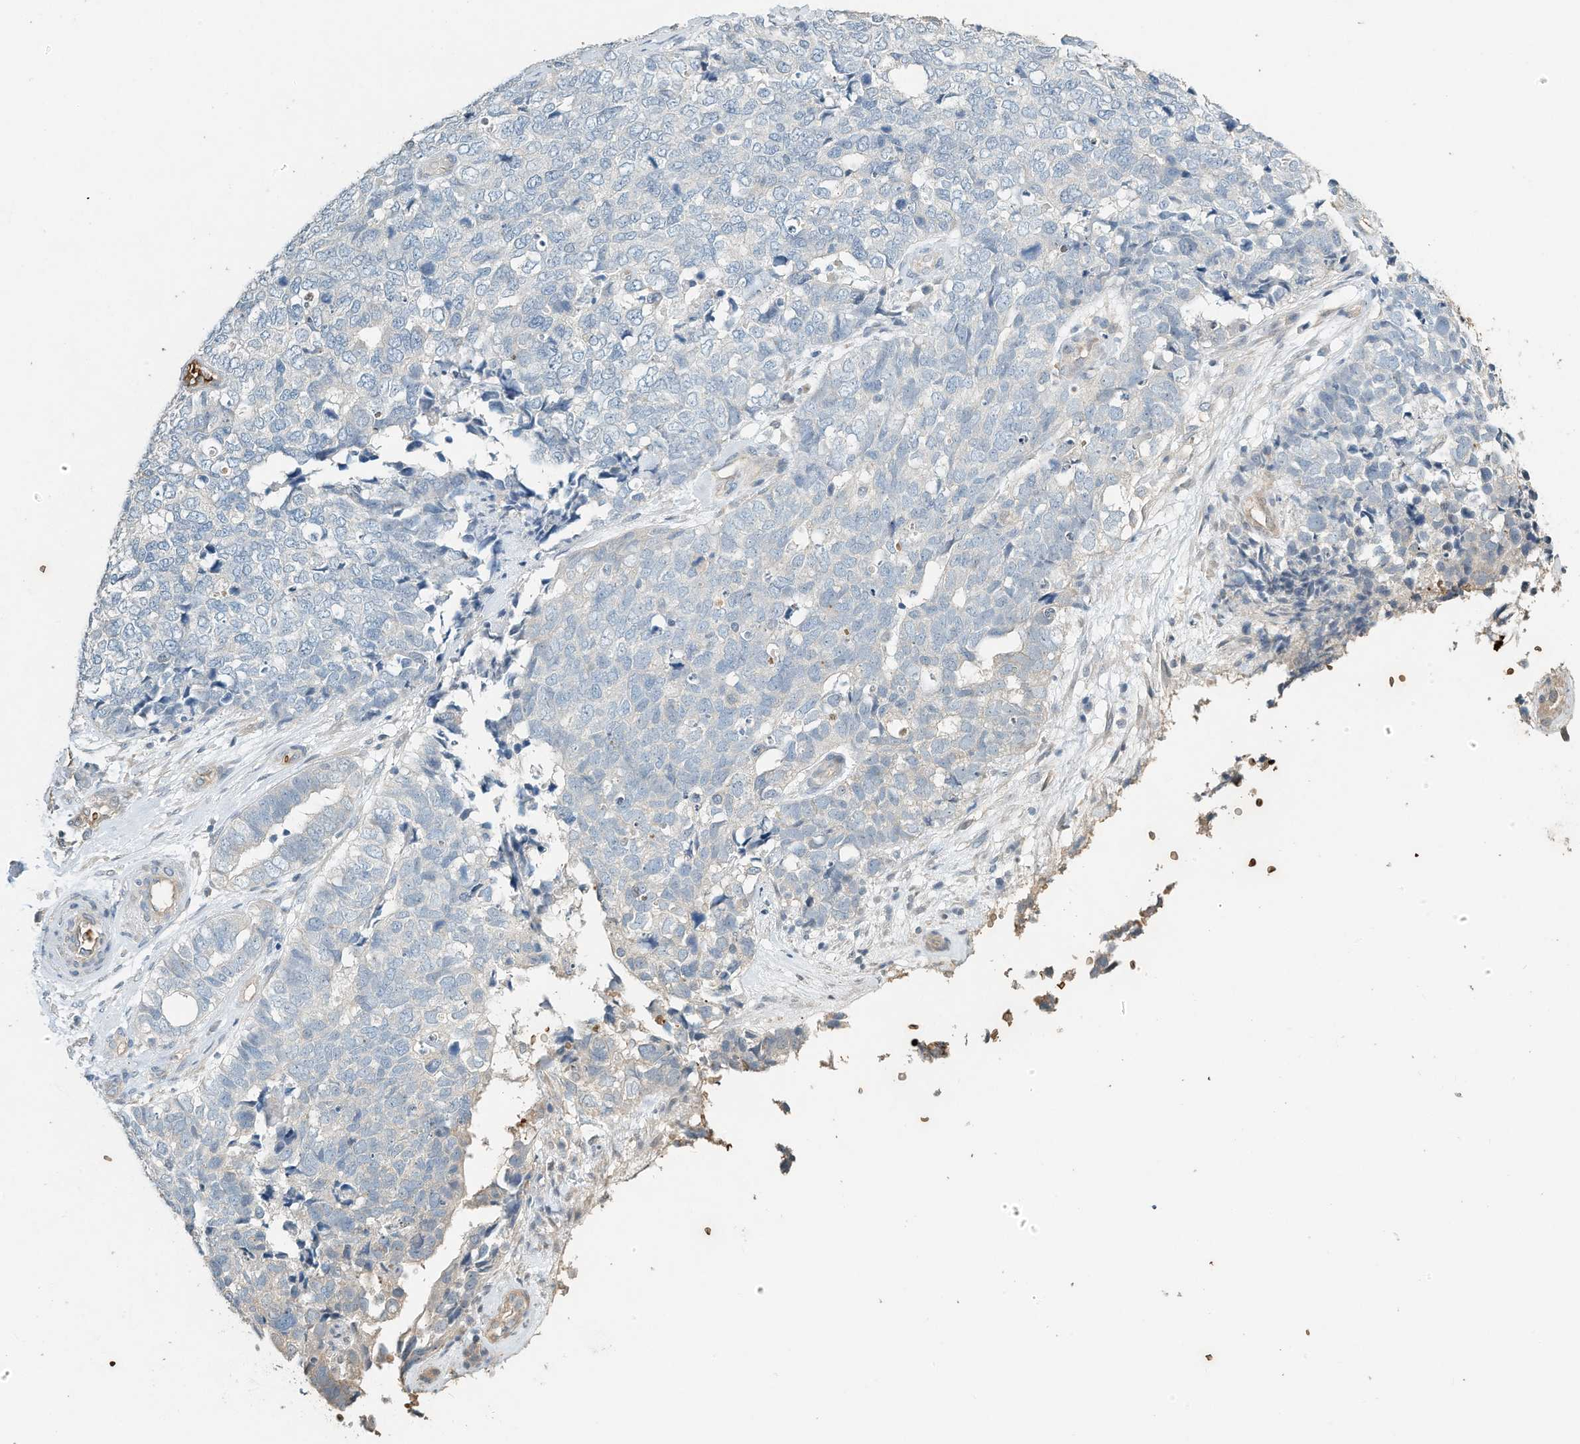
{"staining": {"intensity": "negative", "quantity": "none", "location": "none"}, "tissue": "cervical cancer", "cell_type": "Tumor cells", "image_type": "cancer", "snomed": [{"axis": "morphology", "description": "Squamous cell carcinoma, NOS"}, {"axis": "topography", "description": "Cervix"}], "caption": "Tumor cells show no significant protein expression in cervical cancer.", "gene": "RCAN3", "patient": {"sex": "female", "age": 63}}